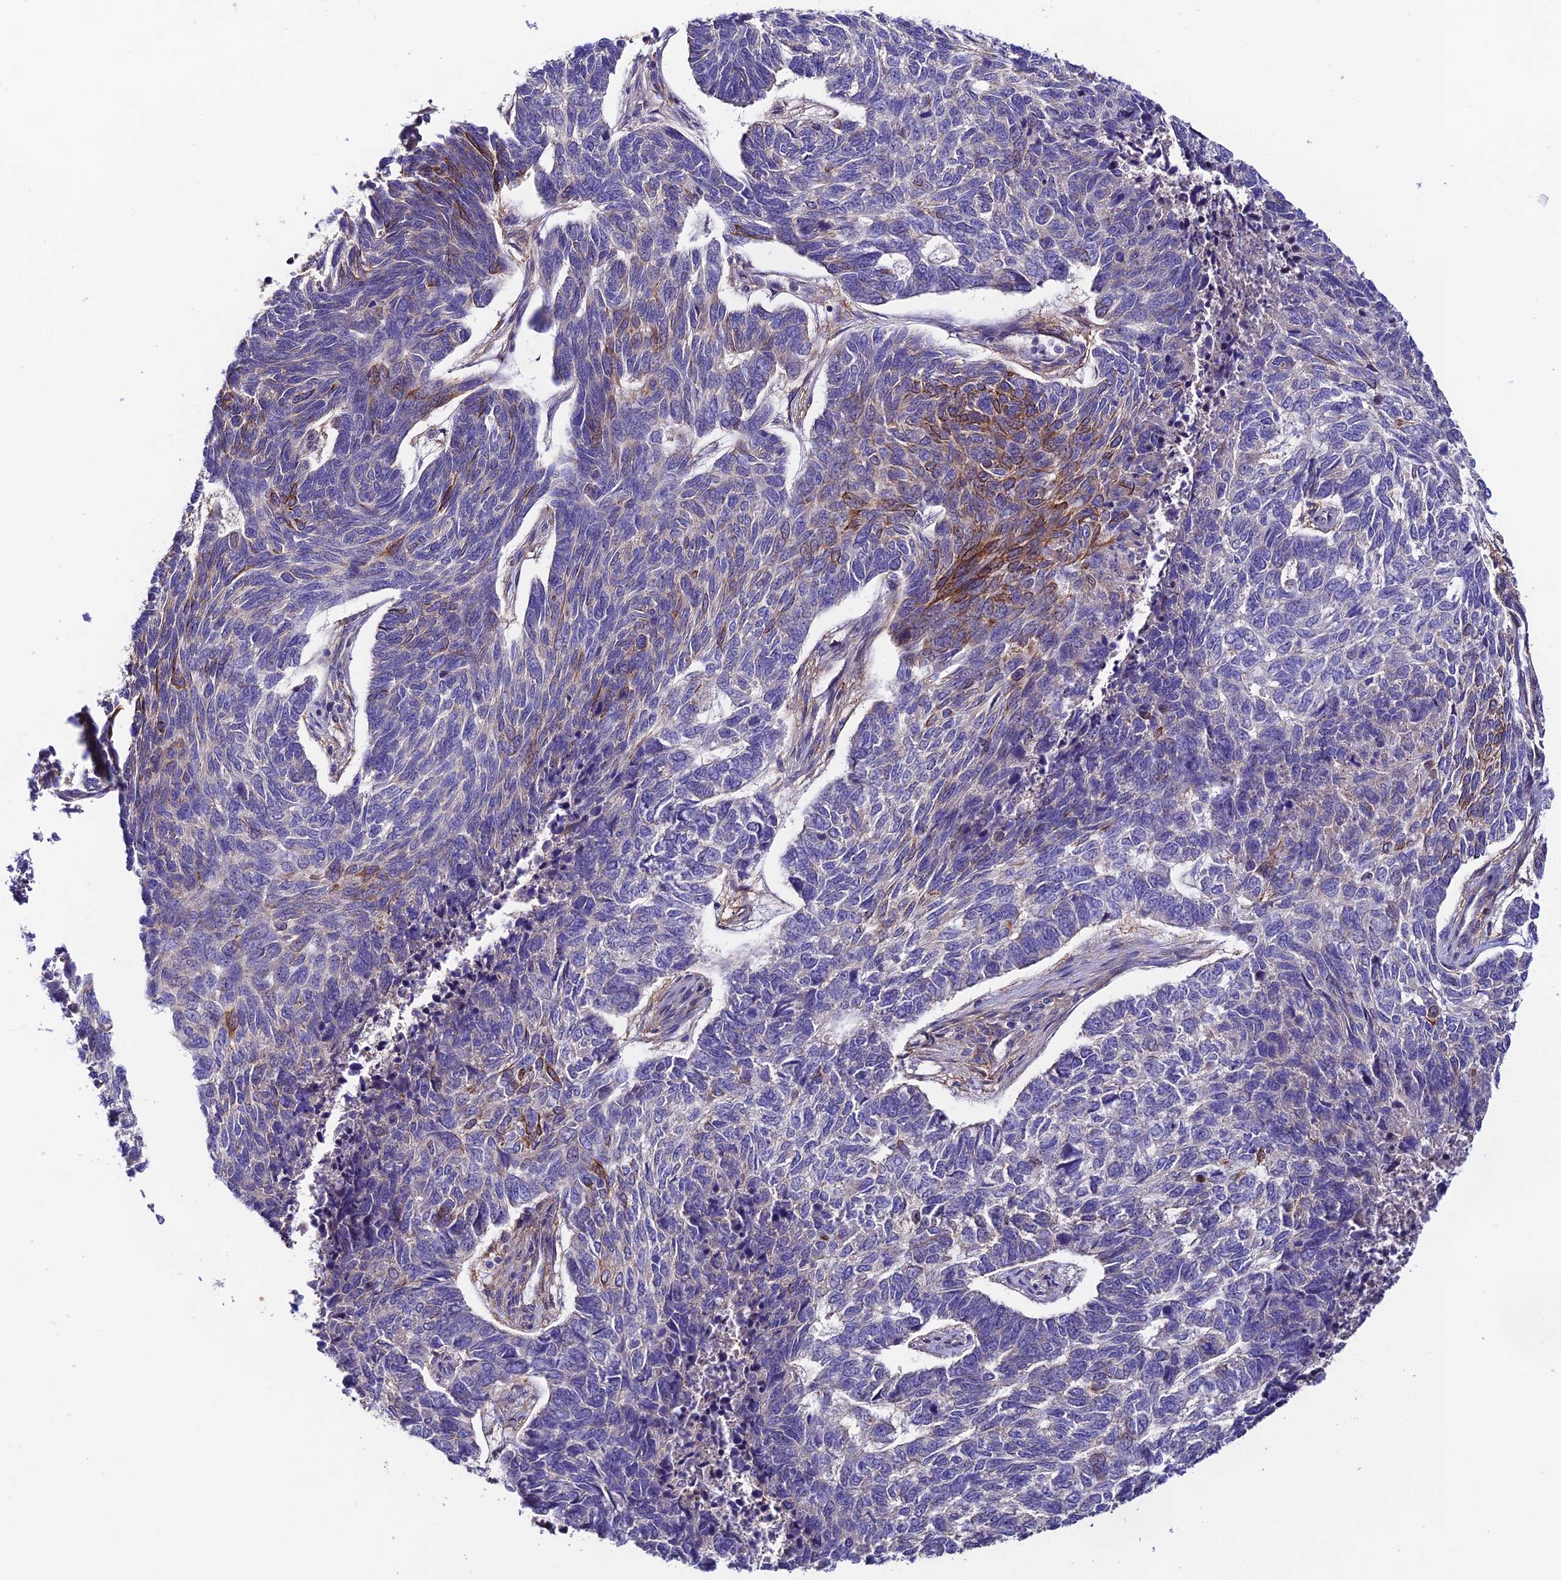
{"staining": {"intensity": "moderate", "quantity": "<25%", "location": "cytoplasmic/membranous"}, "tissue": "skin cancer", "cell_type": "Tumor cells", "image_type": "cancer", "snomed": [{"axis": "morphology", "description": "Basal cell carcinoma"}, {"axis": "topography", "description": "Skin"}], "caption": "Approximately <25% of tumor cells in skin cancer (basal cell carcinoma) display moderate cytoplasmic/membranous protein staining as visualized by brown immunohistochemical staining.", "gene": "BRME1", "patient": {"sex": "female", "age": 65}}